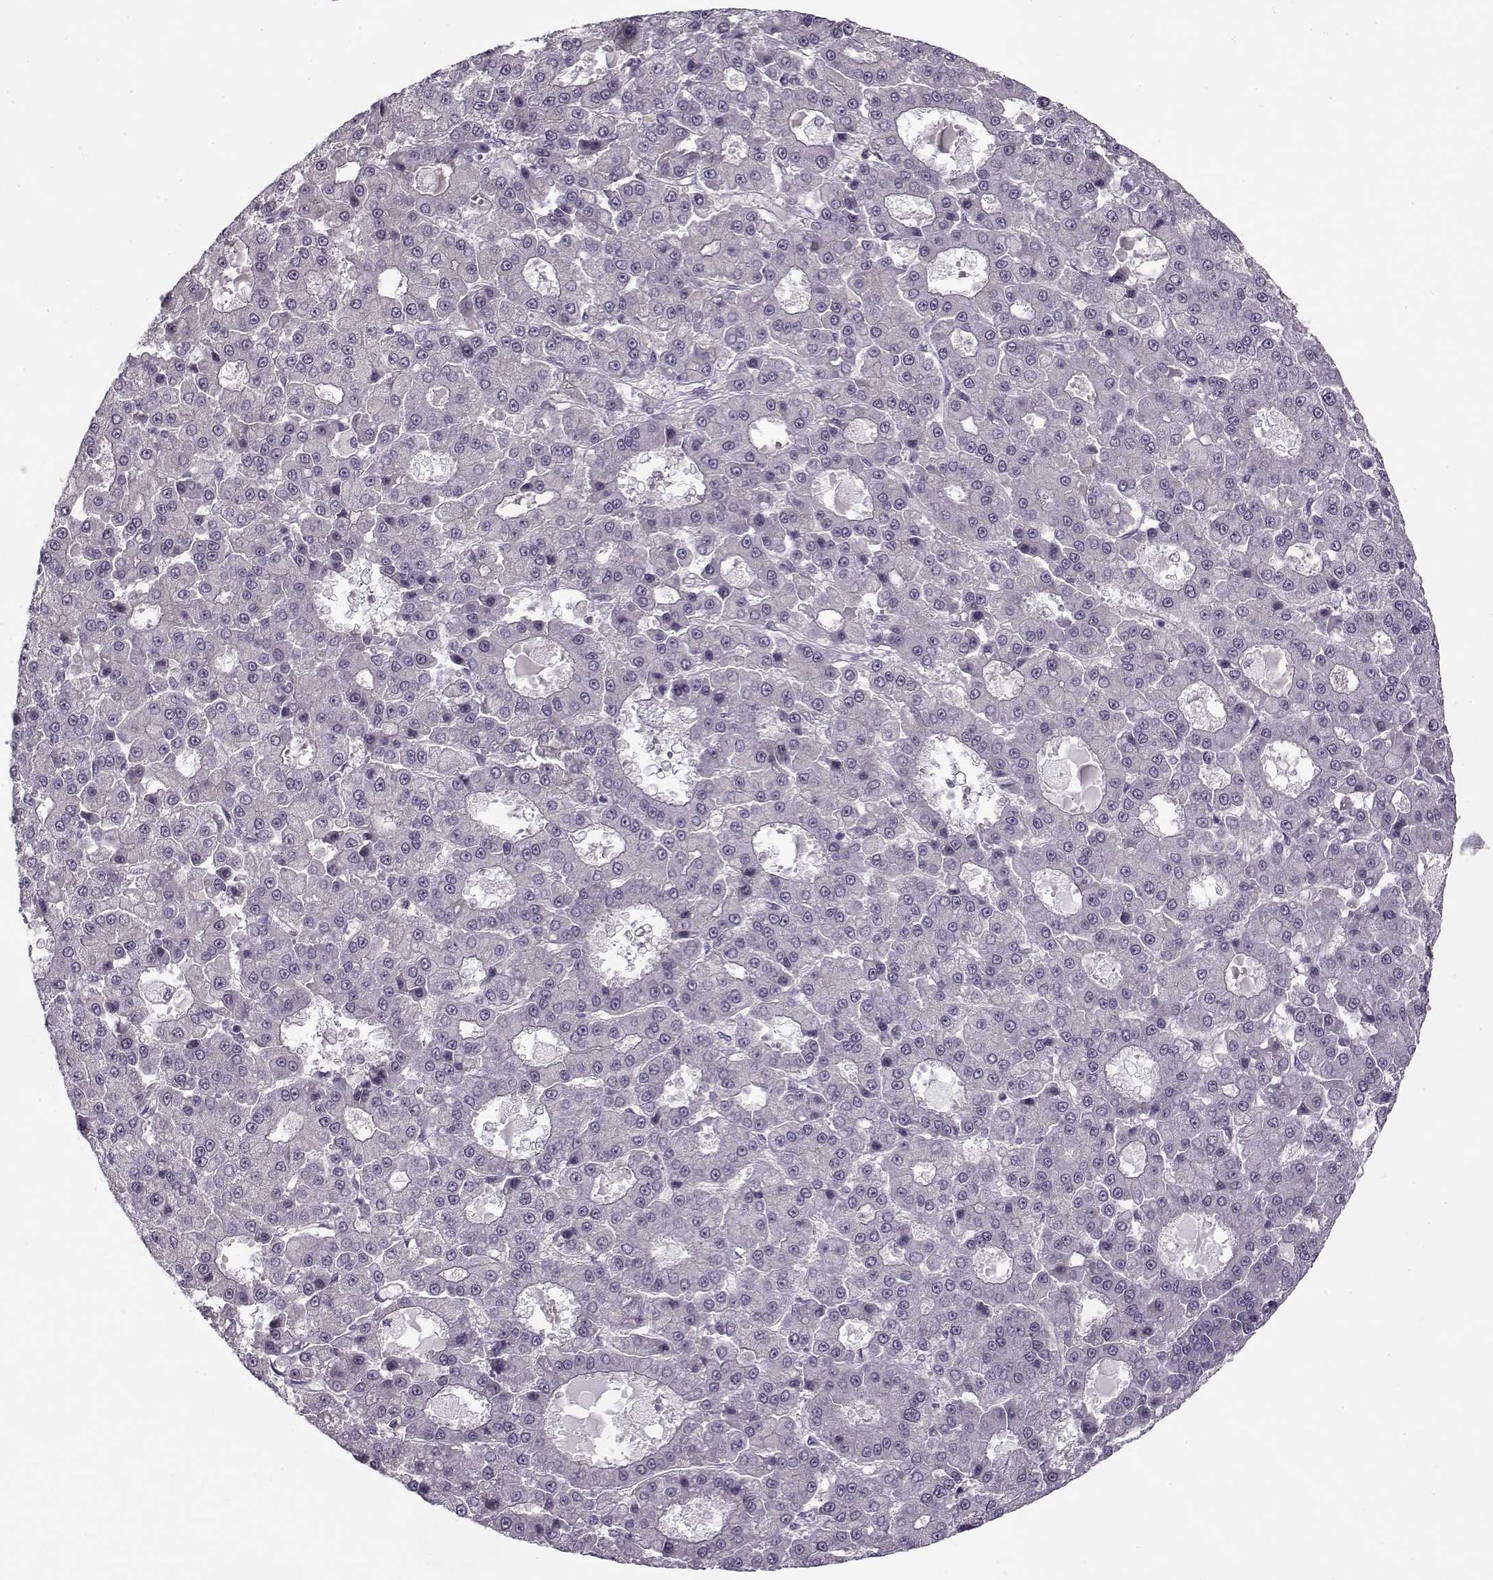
{"staining": {"intensity": "negative", "quantity": "none", "location": "none"}, "tissue": "liver cancer", "cell_type": "Tumor cells", "image_type": "cancer", "snomed": [{"axis": "morphology", "description": "Carcinoma, Hepatocellular, NOS"}, {"axis": "topography", "description": "Liver"}], "caption": "Immunohistochemistry (IHC) image of human liver cancer stained for a protein (brown), which shows no staining in tumor cells.", "gene": "PNMT", "patient": {"sex": "male", "age": 70}}